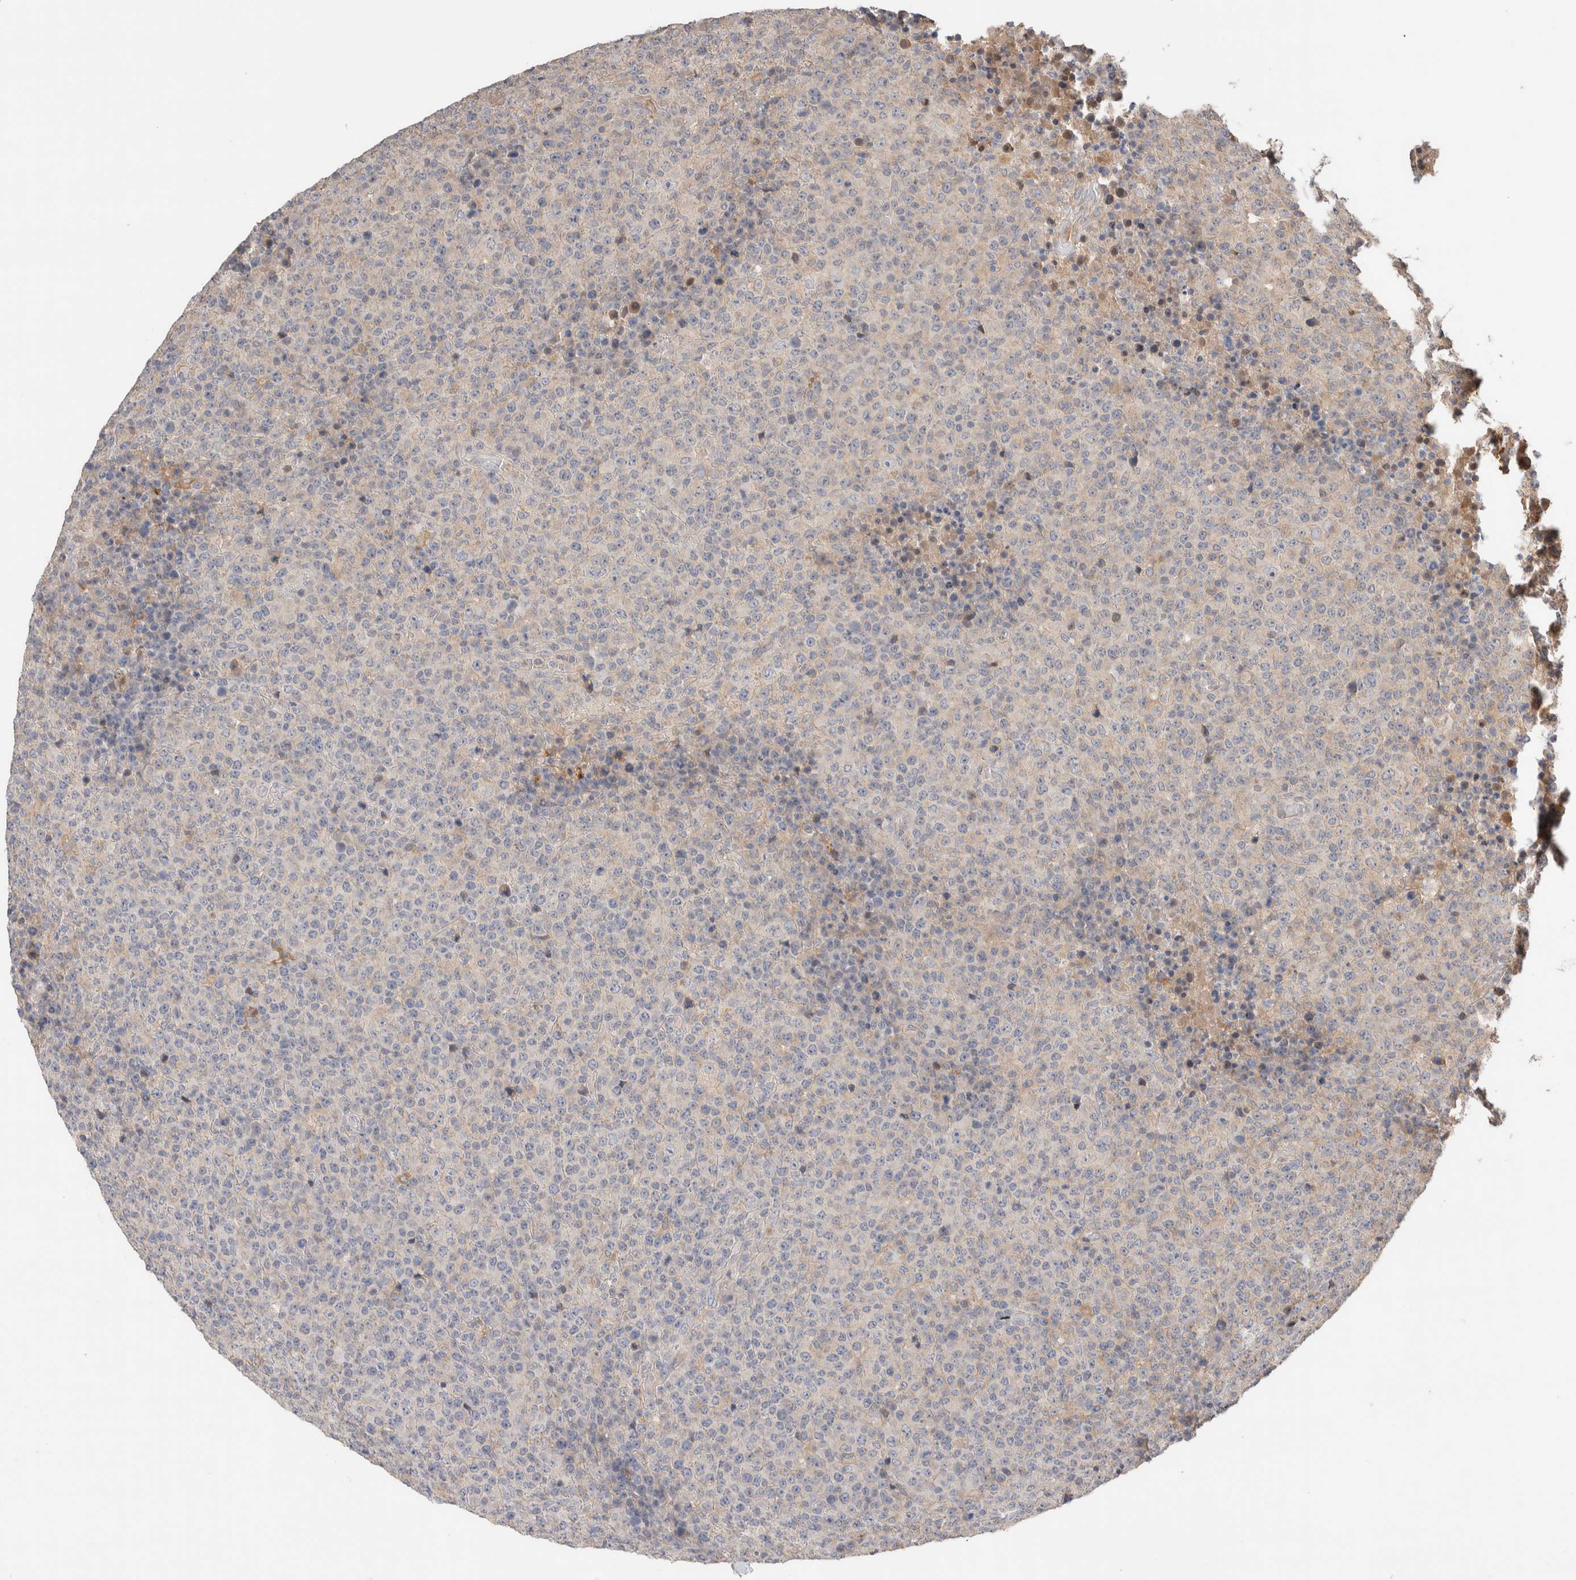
{"staining": {"intensity": "negative", "quantity": "none", "location": "none"}, "tissue": "lymphoma", "cell_type": "Tumor cells", "image_type": "cancer", "snomed": [{"axis": "morphology", "description": "Malignant lymphoma, non-Hodgkin's type, High grade"}, {"axis": "topography", "description": "Lymph node"}], "caption": "High power microscopy image of an immunohistochemistry histopathology image of high-grade malignant lymphoma, non-Hodgkin's type, revealing no significant staining in tumor cells.", "gene": "WDR91", "patient": {"sex": "male", "age": 13}}